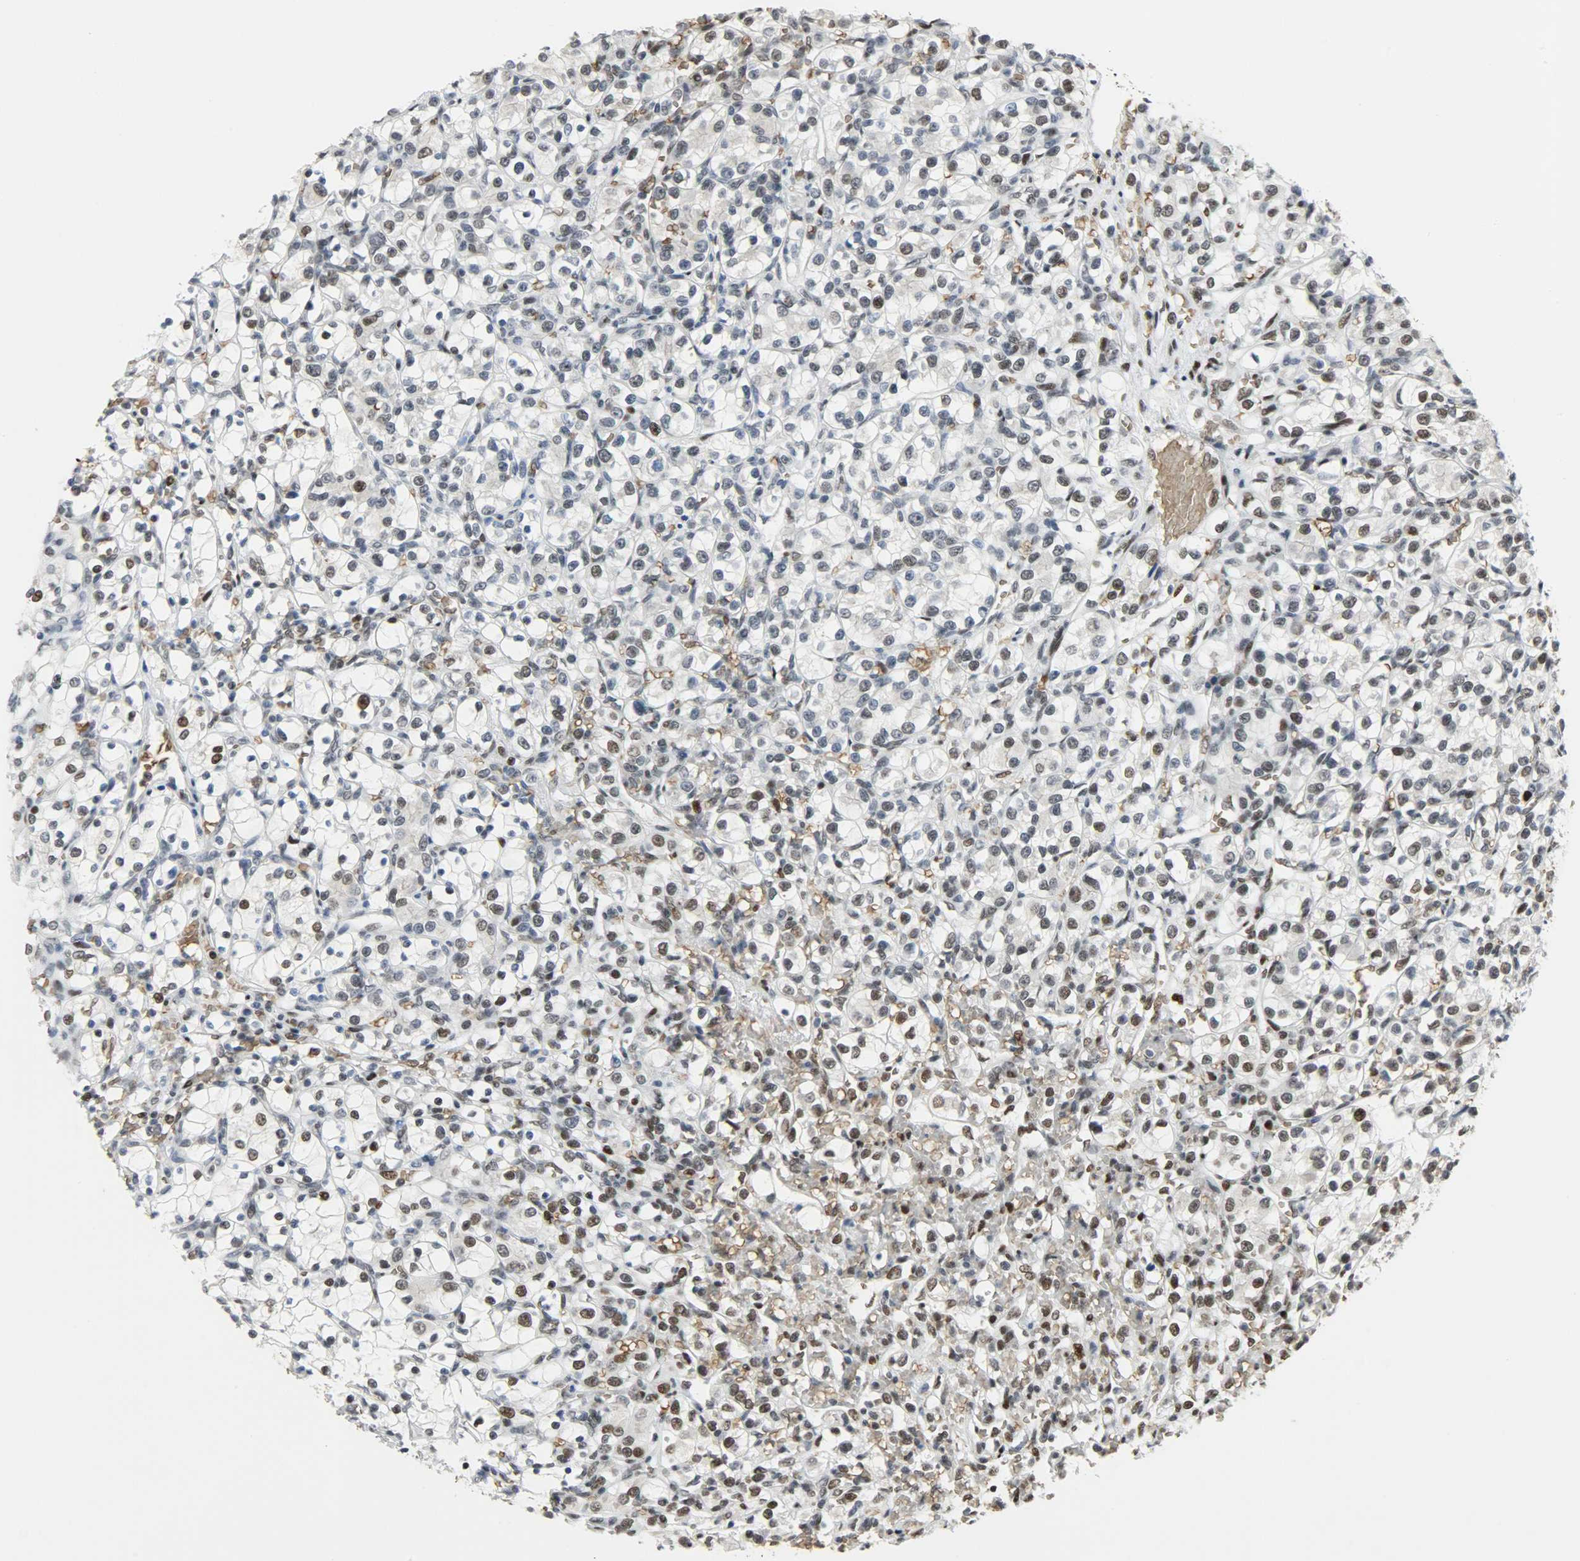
{"staining": {"intensity": "strong", "quantity": ">75%", "location": "nuclear"}, "tissue": "renal cancer", "cell_type": "Tumor cells", "image_type": "cancer", "snomed": [{"axis": "morphology", "description": "Adenocarcinoma, NOS"}, {"axis": "topography", "description": "Kidney"}], "caption": "Protein expression analysis of human renal cancer reveals strong nuclear positivity in approximately >75% of tumor cells.", "gene": "SNAI1", "patient": {"sex": "female", "age": 69}}